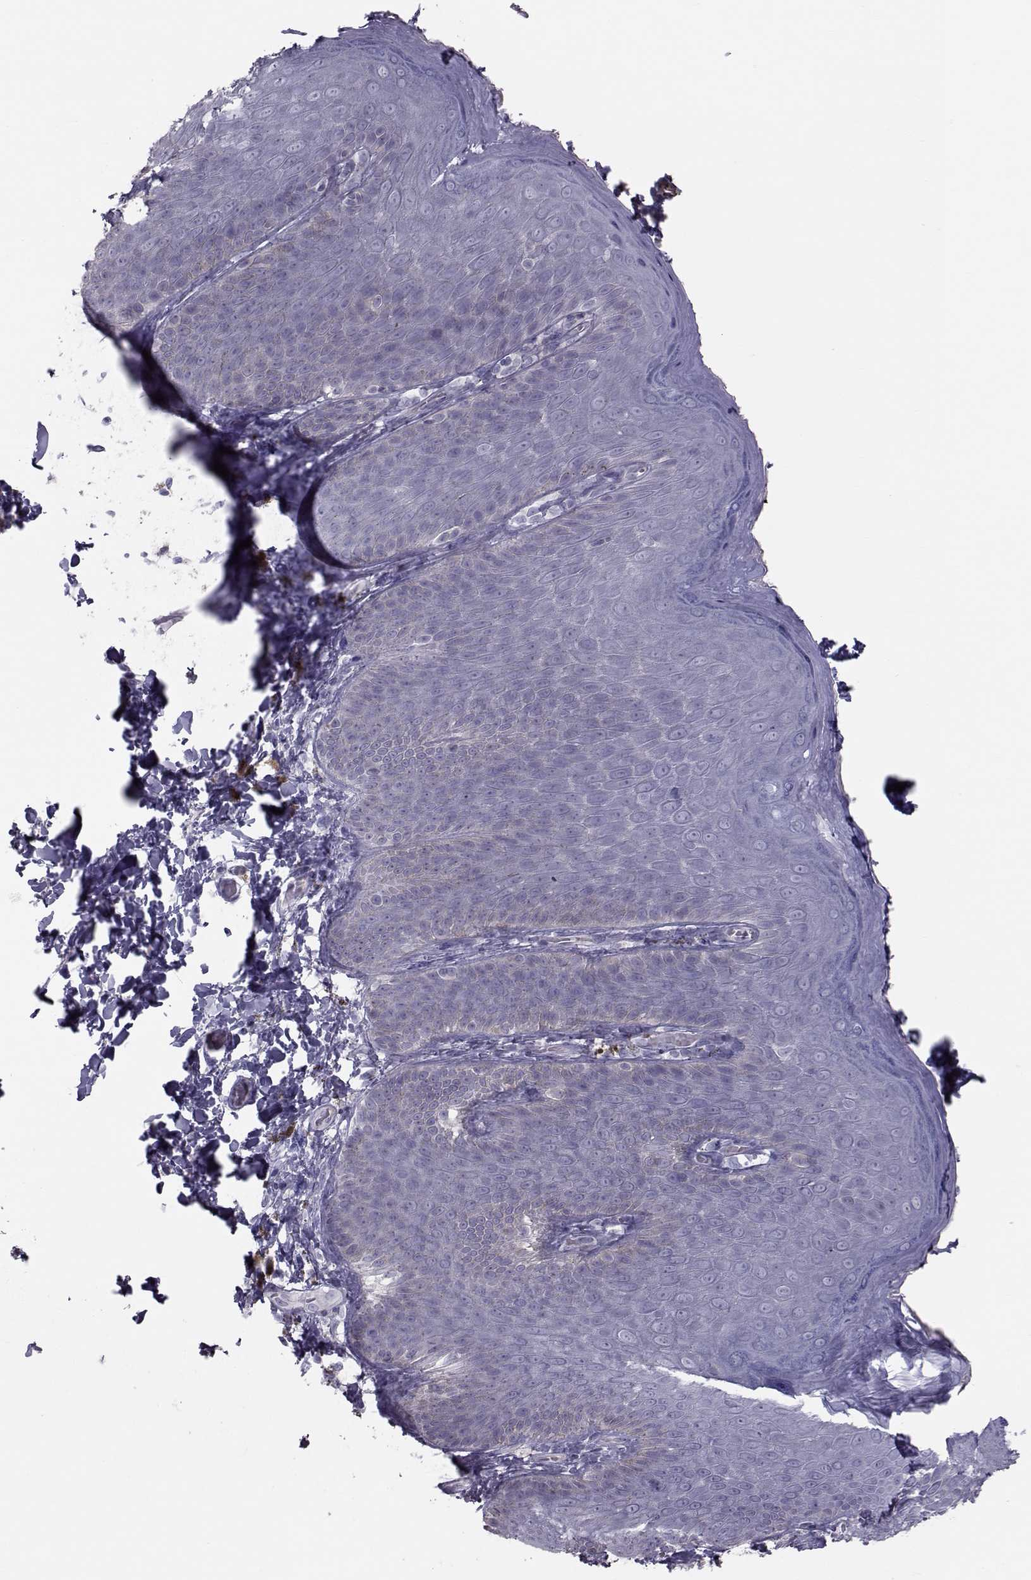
{"staining": {"intensity": "negative", "quantity": "none", "location": "none"}, "tissue": "skin", "cell_type": "Epidermal cells", "image_type": "normal", "snomed": [{"axis": "morphology", "description": "Normal tissue, NOS"}, {"axis": "topography", "description": "Anal"}], "caption": "This is a image of immunohistochemistry staining of unremarkable skin, which shows no expression in epidermal cells.", "gene": "GARIN3", "patient": {"sex": "male", "age": 53}}